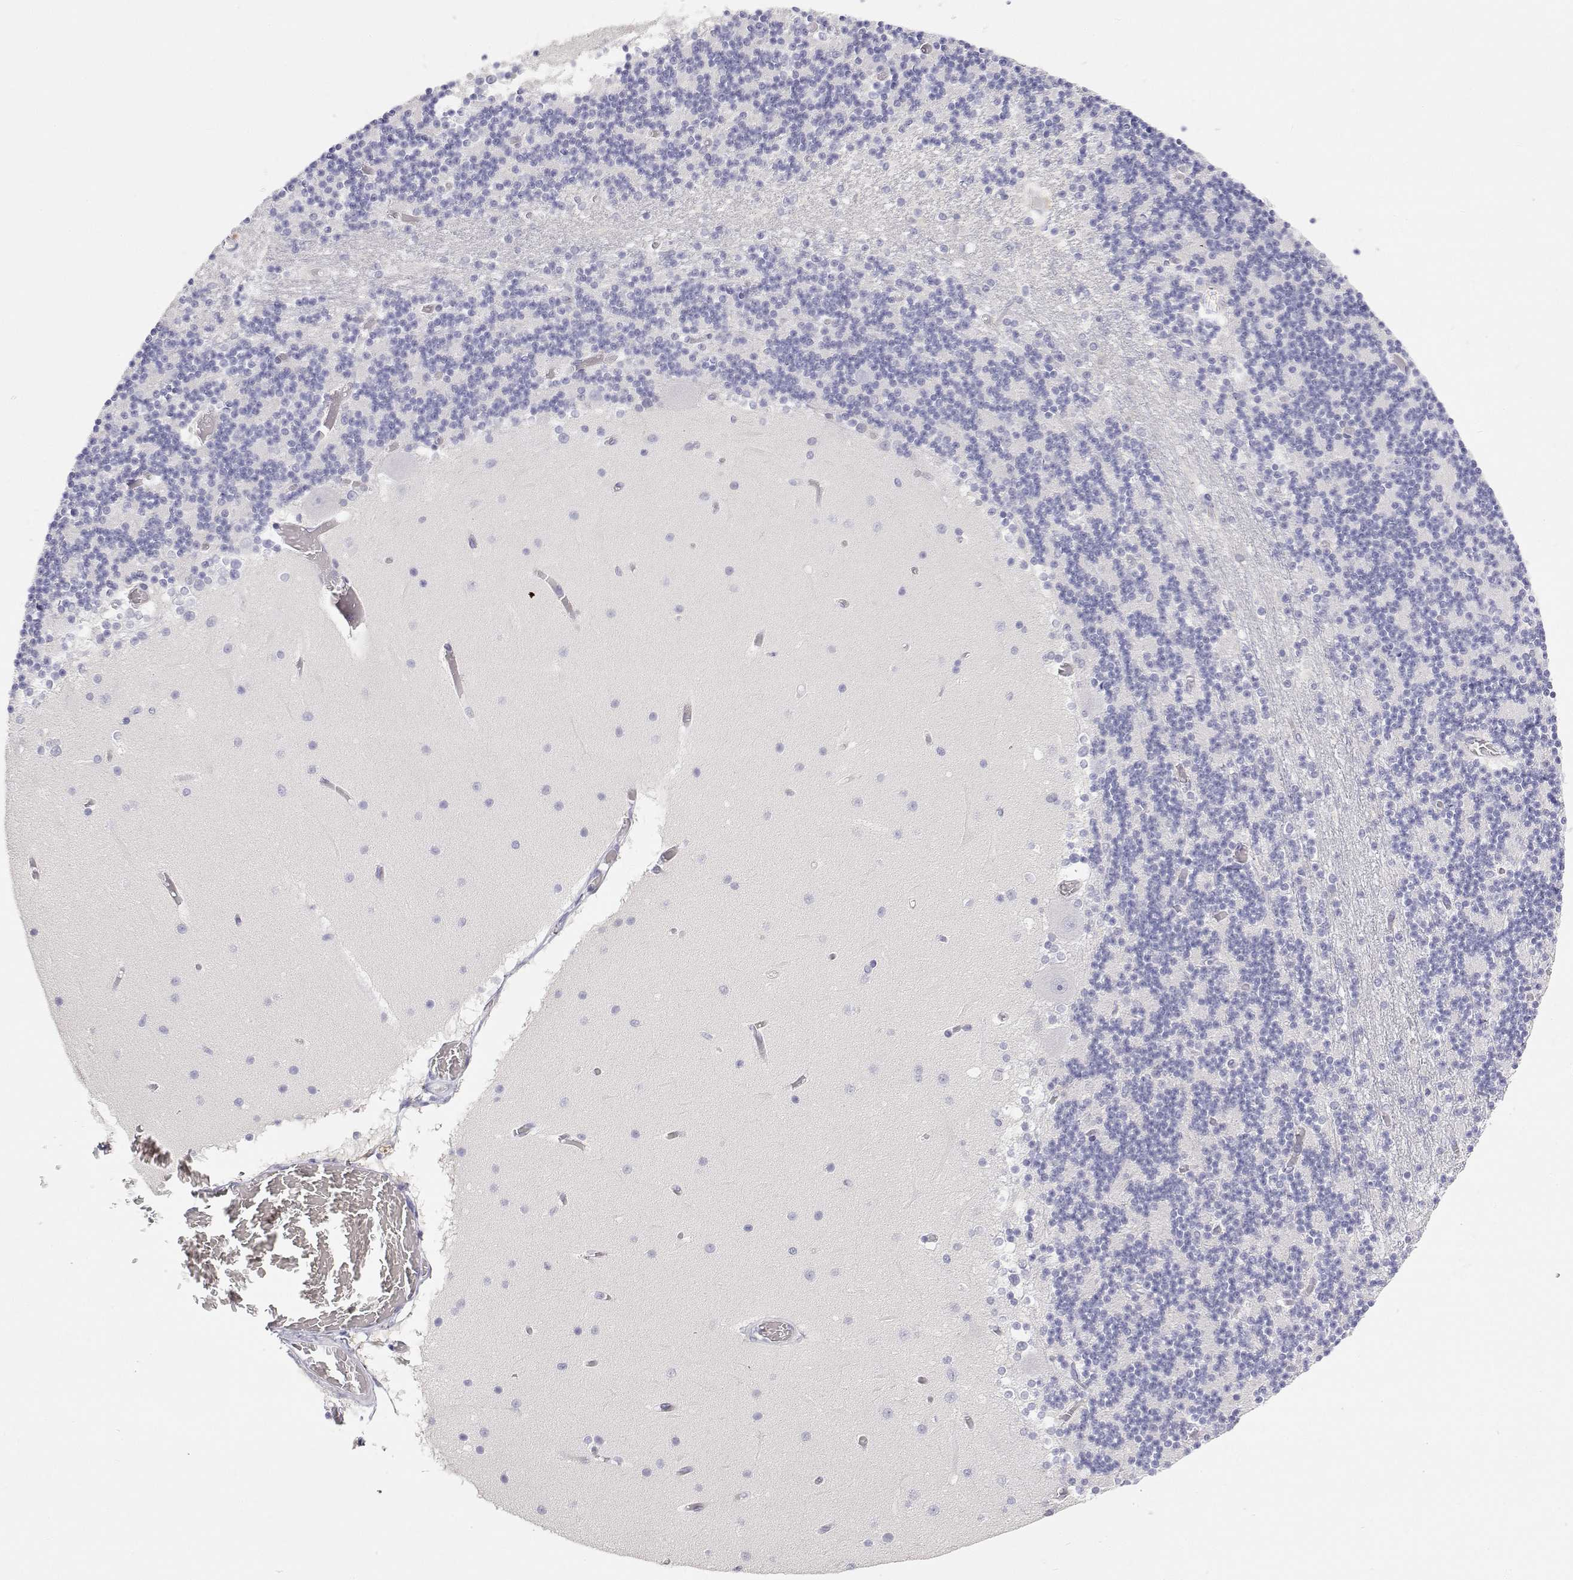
{"staining": {"intensity": "negative", "quantity": "none", "location": "none"}, "tissue": "cerebellum", "cell_type": "Cells in granular layer", "image_type": "normal", "snomed": [{"axis": "morphology", "description": "Normal tissue, NOS"}, {"axis": "topography", "description": "Cerebellum"}], "caption": "The micrograph shows no significant staining in cells in granular layer of cerebellum.", "gene": "MISP", "patient": {"sex": "female", "age": 28}}